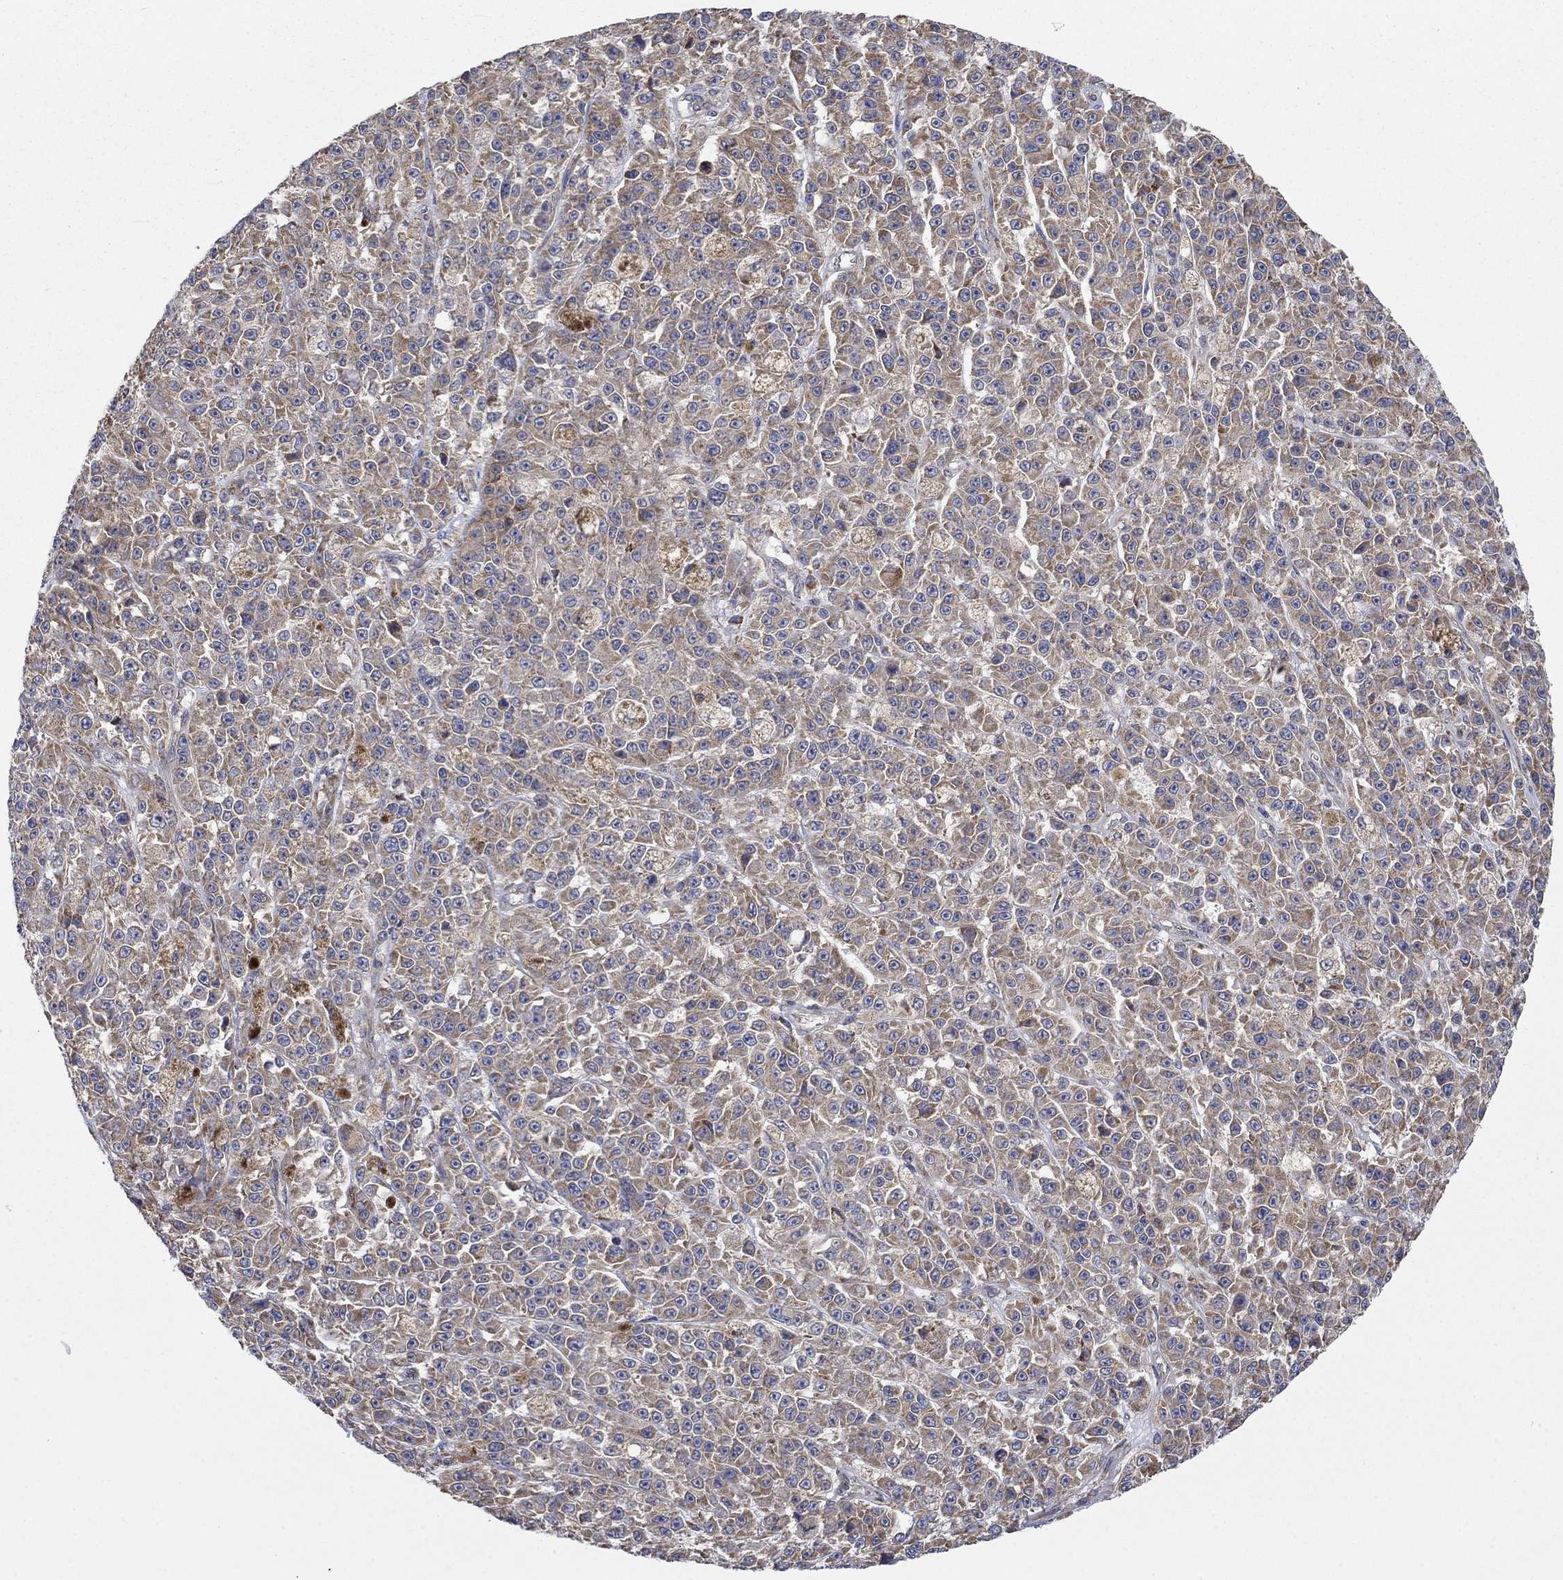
{"staining": {"intensity": "moderate", "quantity": "25%-75%", "location": "cytoplasmic/membranous"}, "tissue": "melanoma", "cell_type": "Tumor cells", "image_type": "cancer", "snomed": [{"axis": "morphology", "description": "Malignant melanoma, NOS"}, {"axis": "topography", "description": "Skin"}], "caption": "This image demonstrates immunohistochemistry staining of human melanoma, with medium moderate cytoplasmic/membranous expression in about 25%-75% of tumor cells.", "gene": "RPLP0", "patient": {"sex": "female", "age": 58}}